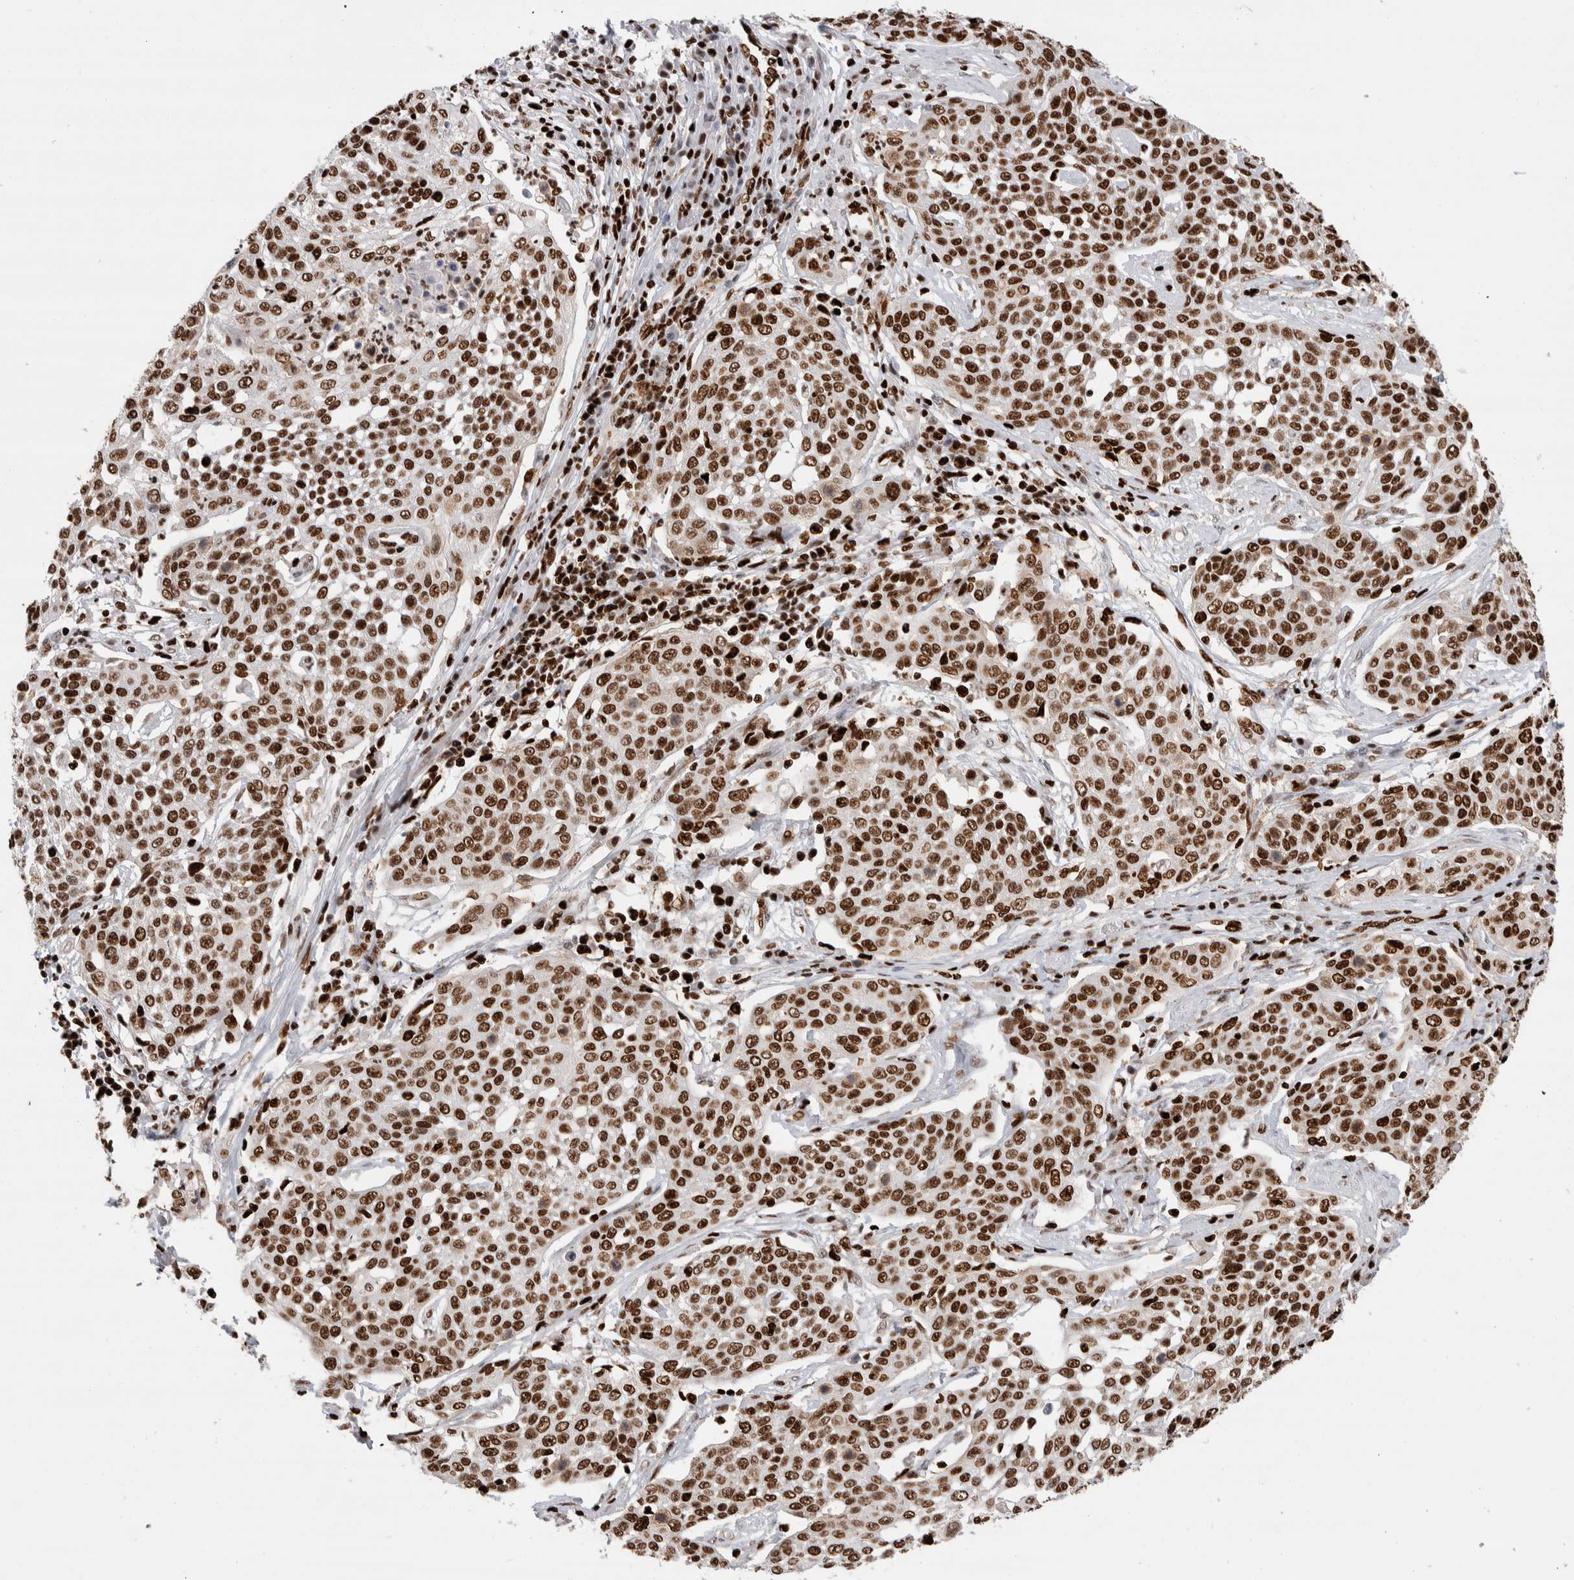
{"staining": {"intensity": "strong", "quantity": ">75%", "location": "nuclear"}, "tissue": "cervical cancer", "cell_type": "Tumor cells", "image_type": "cancer", "snomed": [{"axis": "morphology", "description": "Squamous cell carcinoma, NOS"}, {"axis": "topography", "description": "Cervix"}], "caption": "This is a micrograph of immunohistochemistry staining of cervical cancer (squamous cell carcinoma), which shows strong expression in the nuclear of tumor cells.", "gene": "RNASEK-C17orf49", "patient": {"sex": "female", "age": 34}}